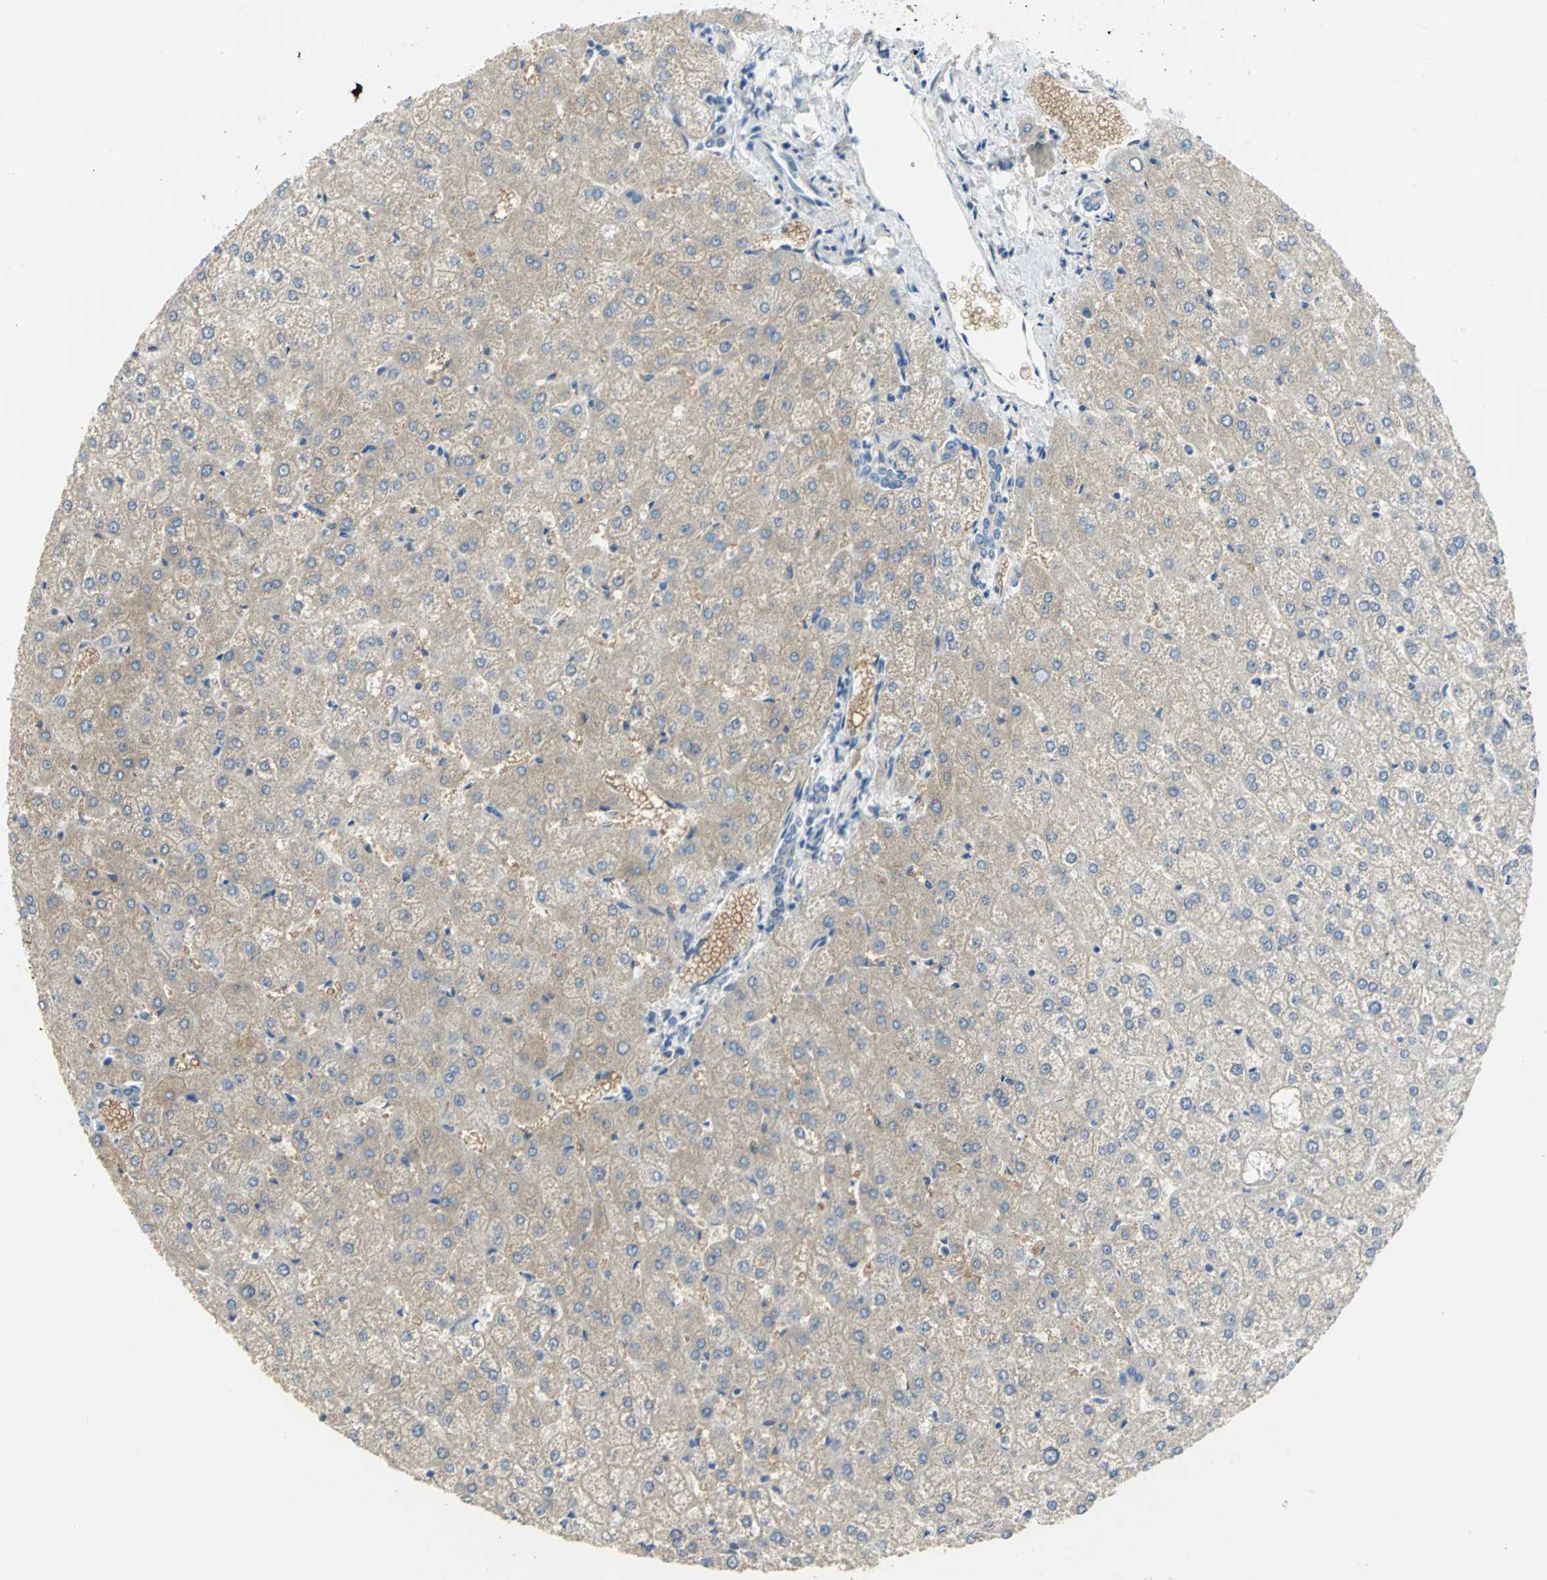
{"staining": {"intensity": "weak", "quantity": "25%-75%", "location": "cytoplasmic/membranous"}, "tissue": "liver", "cell_type": "Cholangiocytes", "image_type": "normal", "snomed": [{"axis": "morphology", "description": "Normal tissue, NOS"}, {"axis": "topography", "description": "Liver"}], "caption": "High-magnification brightfield microscopy of benign liver stained with DAB (3,3'-diaminobenzidine) (brown) and counterstained with hematoxylin (blue). cholangiocytes exhibit weak cytoplasmic/membranous staining is seen in about25%-75% of cells. (IHC, brightfield microscopy, high magnification).", "gene": "HTR1F", "patient": {"sex": "female", "age": 32}}